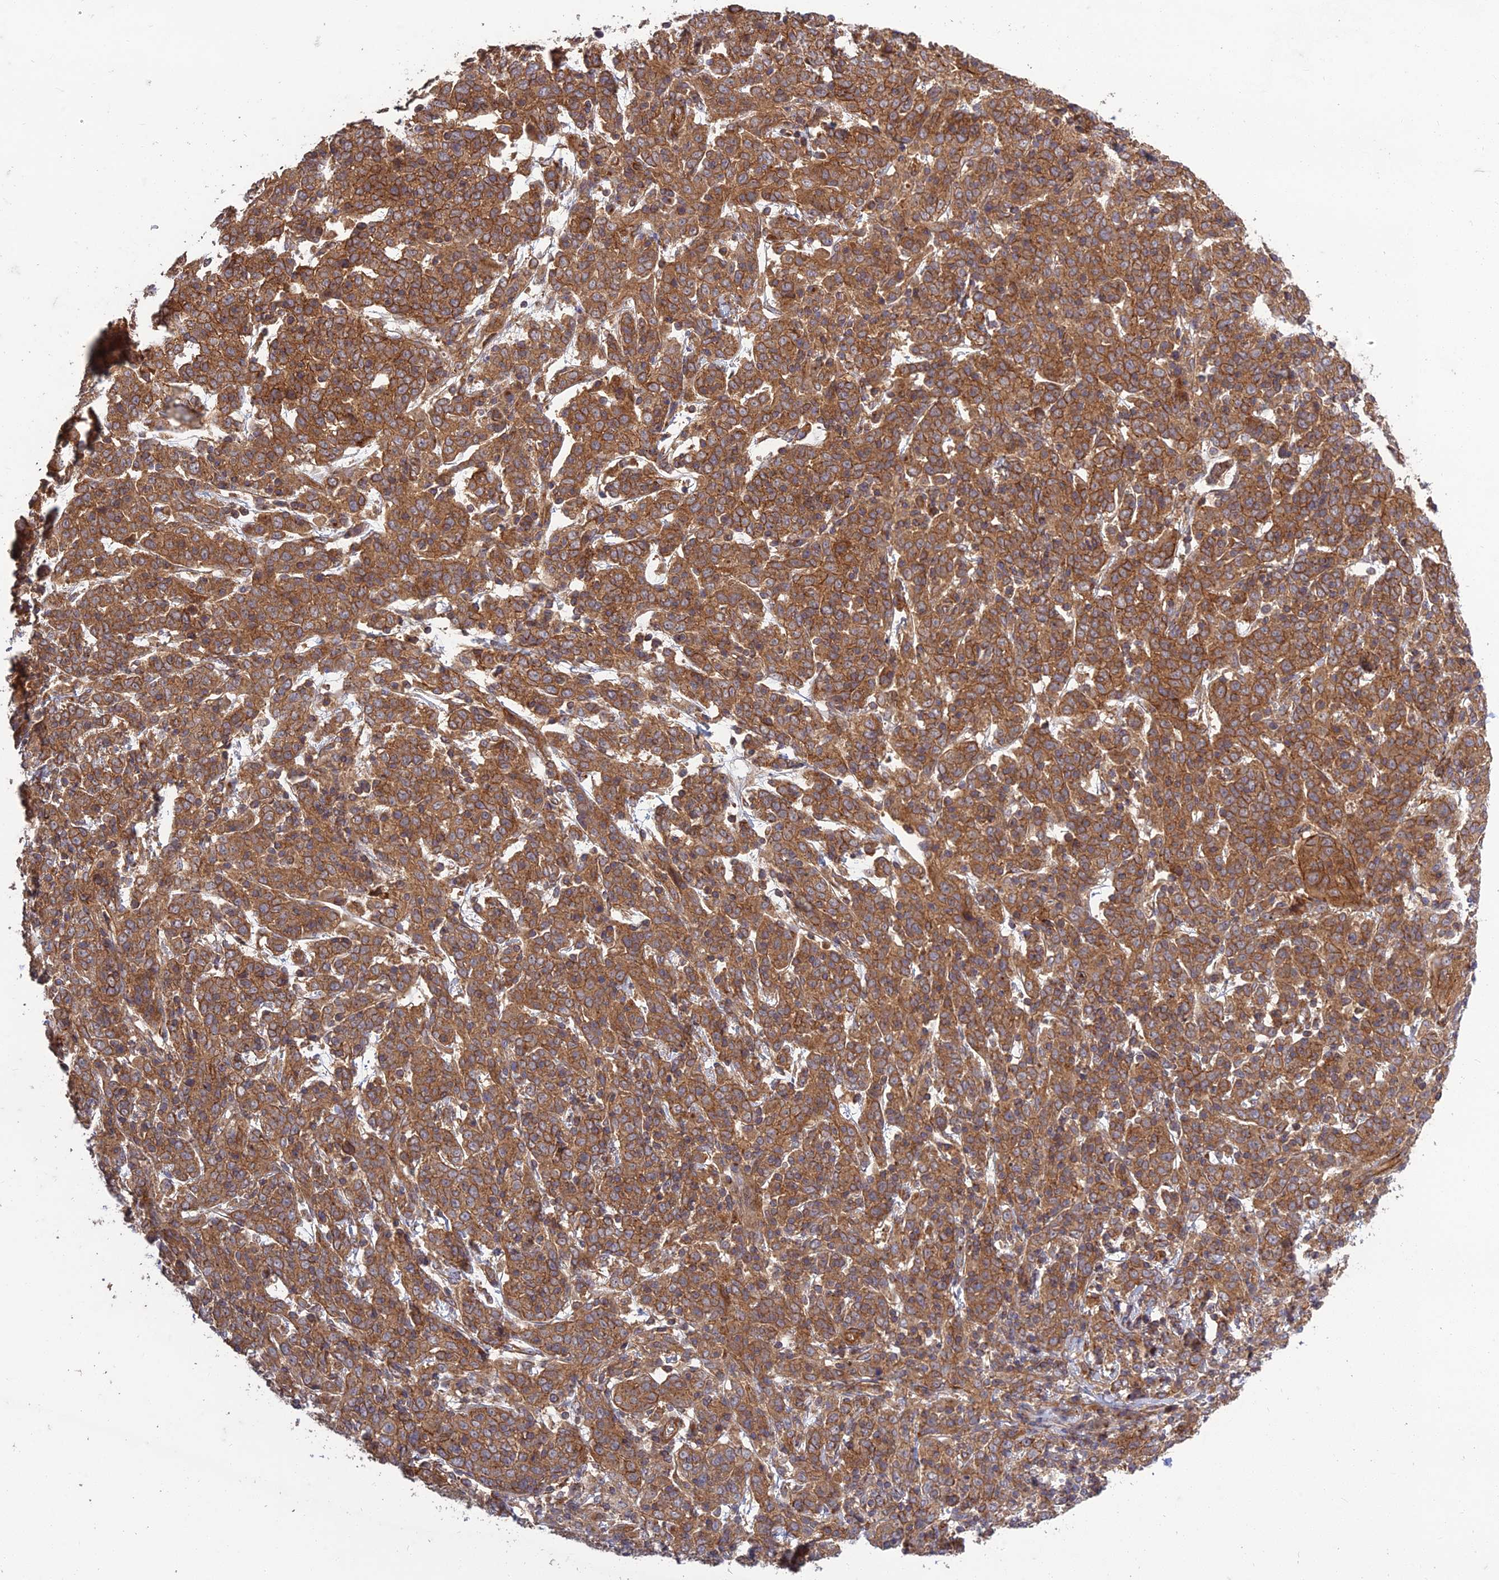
{"staining": {"intensity": "strong", "quantity": ">75%", "location": "cytoplasmic/membranous"}, "tissue": "cervical cancer", "cell_type": "Tumor cells", "image_type": "cancer", "snomed": [{"axis": "morphology", "description": "Squamous cell carcinoma, NOS"}, {"axis": "topography", "description": "Cervix"}], "caption": "Cervical cancer was stained to show a protein in brown. There is high levels of strong cytoplasmic/membranous expression in approximately >75% of tumor cells.", "gene": "TMEM131L", "patient": {"sex": "female", "age": 67}}